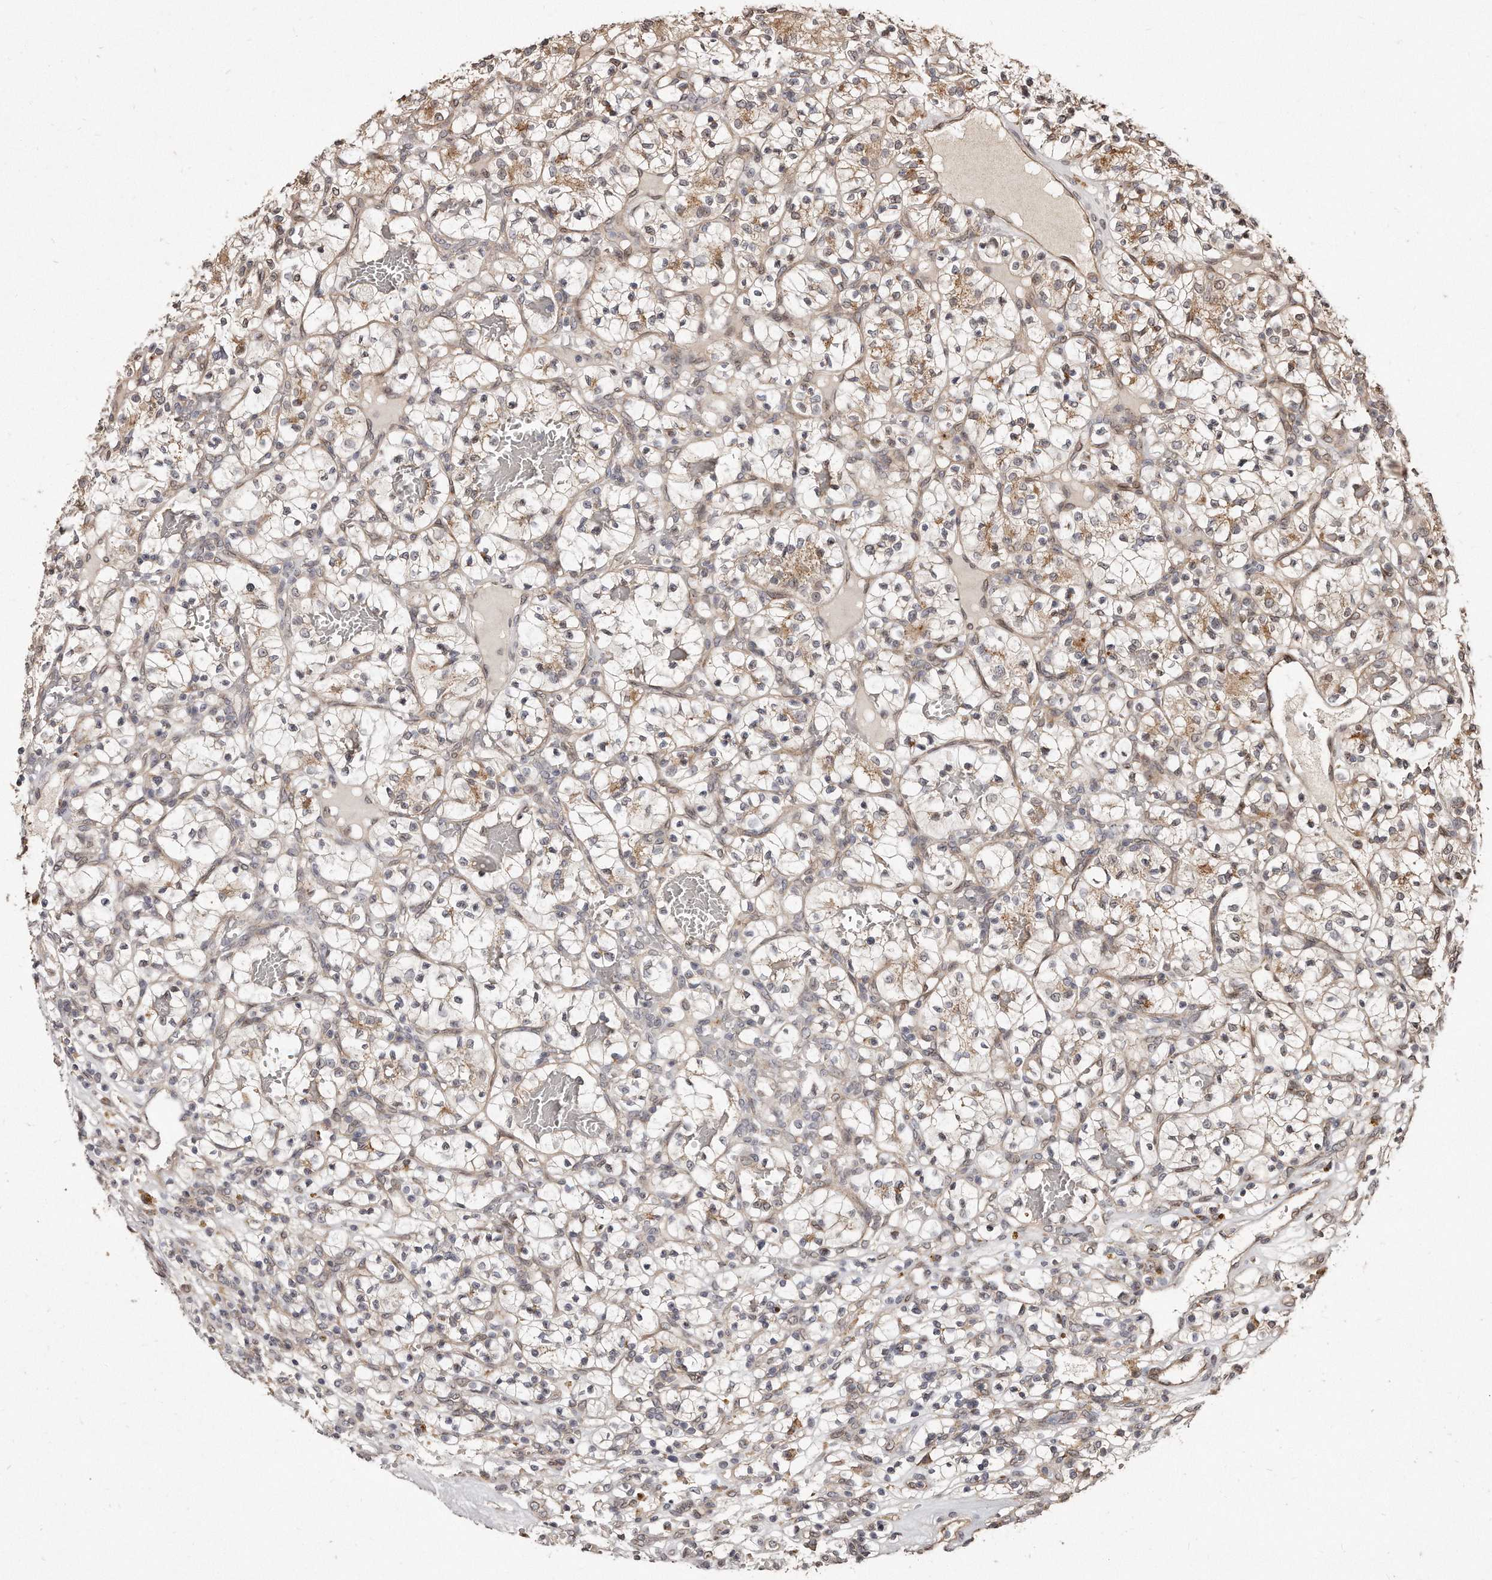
{"staining": {"intensity": "moderate", "quantity": "25%-75%", "location": "cytoplasmic/membranous"}, "tissue": "renal cancer", "cell_type": "Tumor cells", "image_type": "cancer", "snomed": [{"axis": "morphology", "description": "Adenocarcinoma, NOS"}, {"axis": "topography", "description": "Kidney"}], "caption": "A high-resolution image shows immunohistochemistry (IHC) staining of renal cancer, which shows moderate cytoplasmic/membranous positivity in about 25%-75% of tumor cells.", "gene": "HASPIN", "patient": {"sex": "female", "age": 57}}